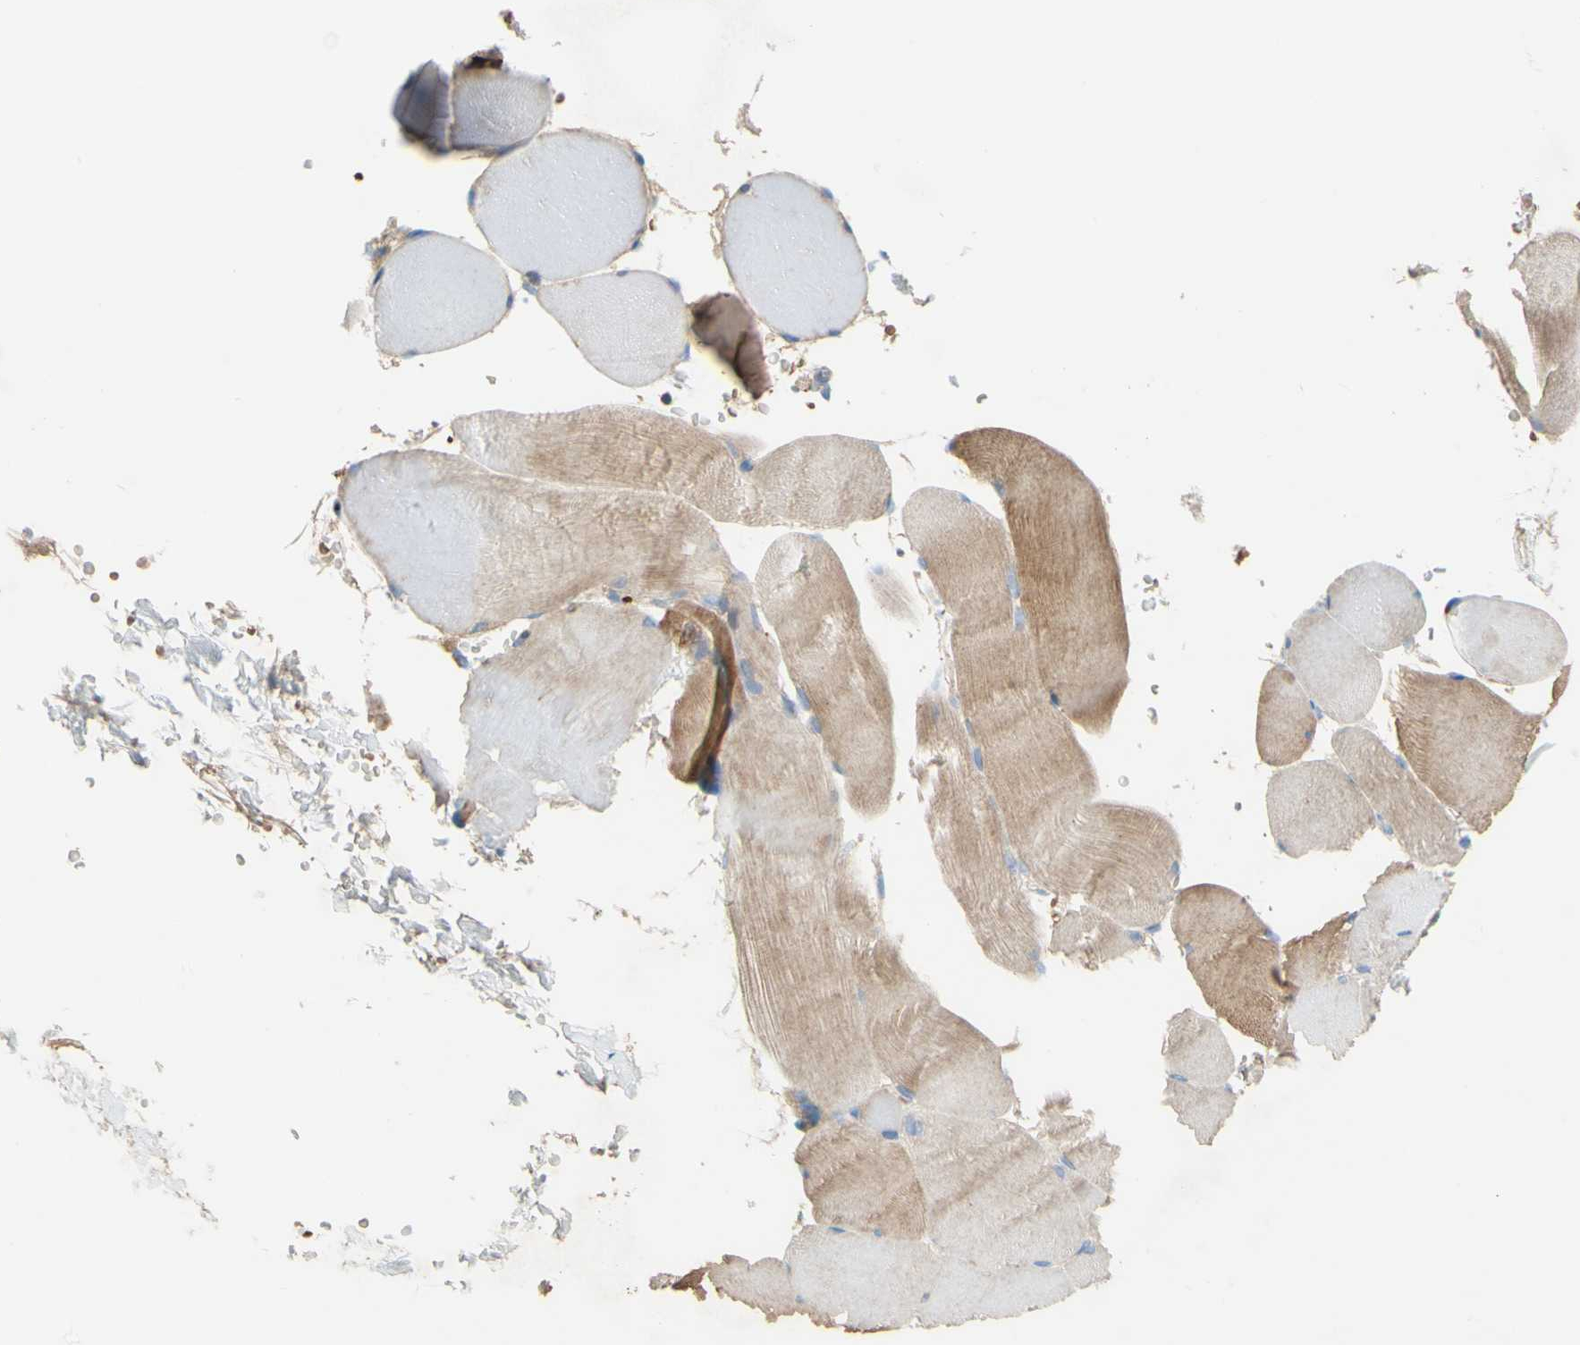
{"staining": {"intensity": "moderate", "quantity": ">75%", "location": "cytoplasmic/membranous"}, "tissue": "skeletal muscle", "cell_type": "Myocytes", "image_type": "normal", "snomed": [{"axis": "morphology", "description": "Normal tissue, NOS"}, {"axis": "topography", "description": "Skin"}, {"axis": "topography", "description": "Skeletal muscle"}], "caption": "This is a photomicrograph of IHC staining of unremarkable skeletal muscle, which shows moderate expression in the cytoplasmic/membranous of myocytes.", "gene": "DKK3", "patient": {"sex": "male", "age": 83}}